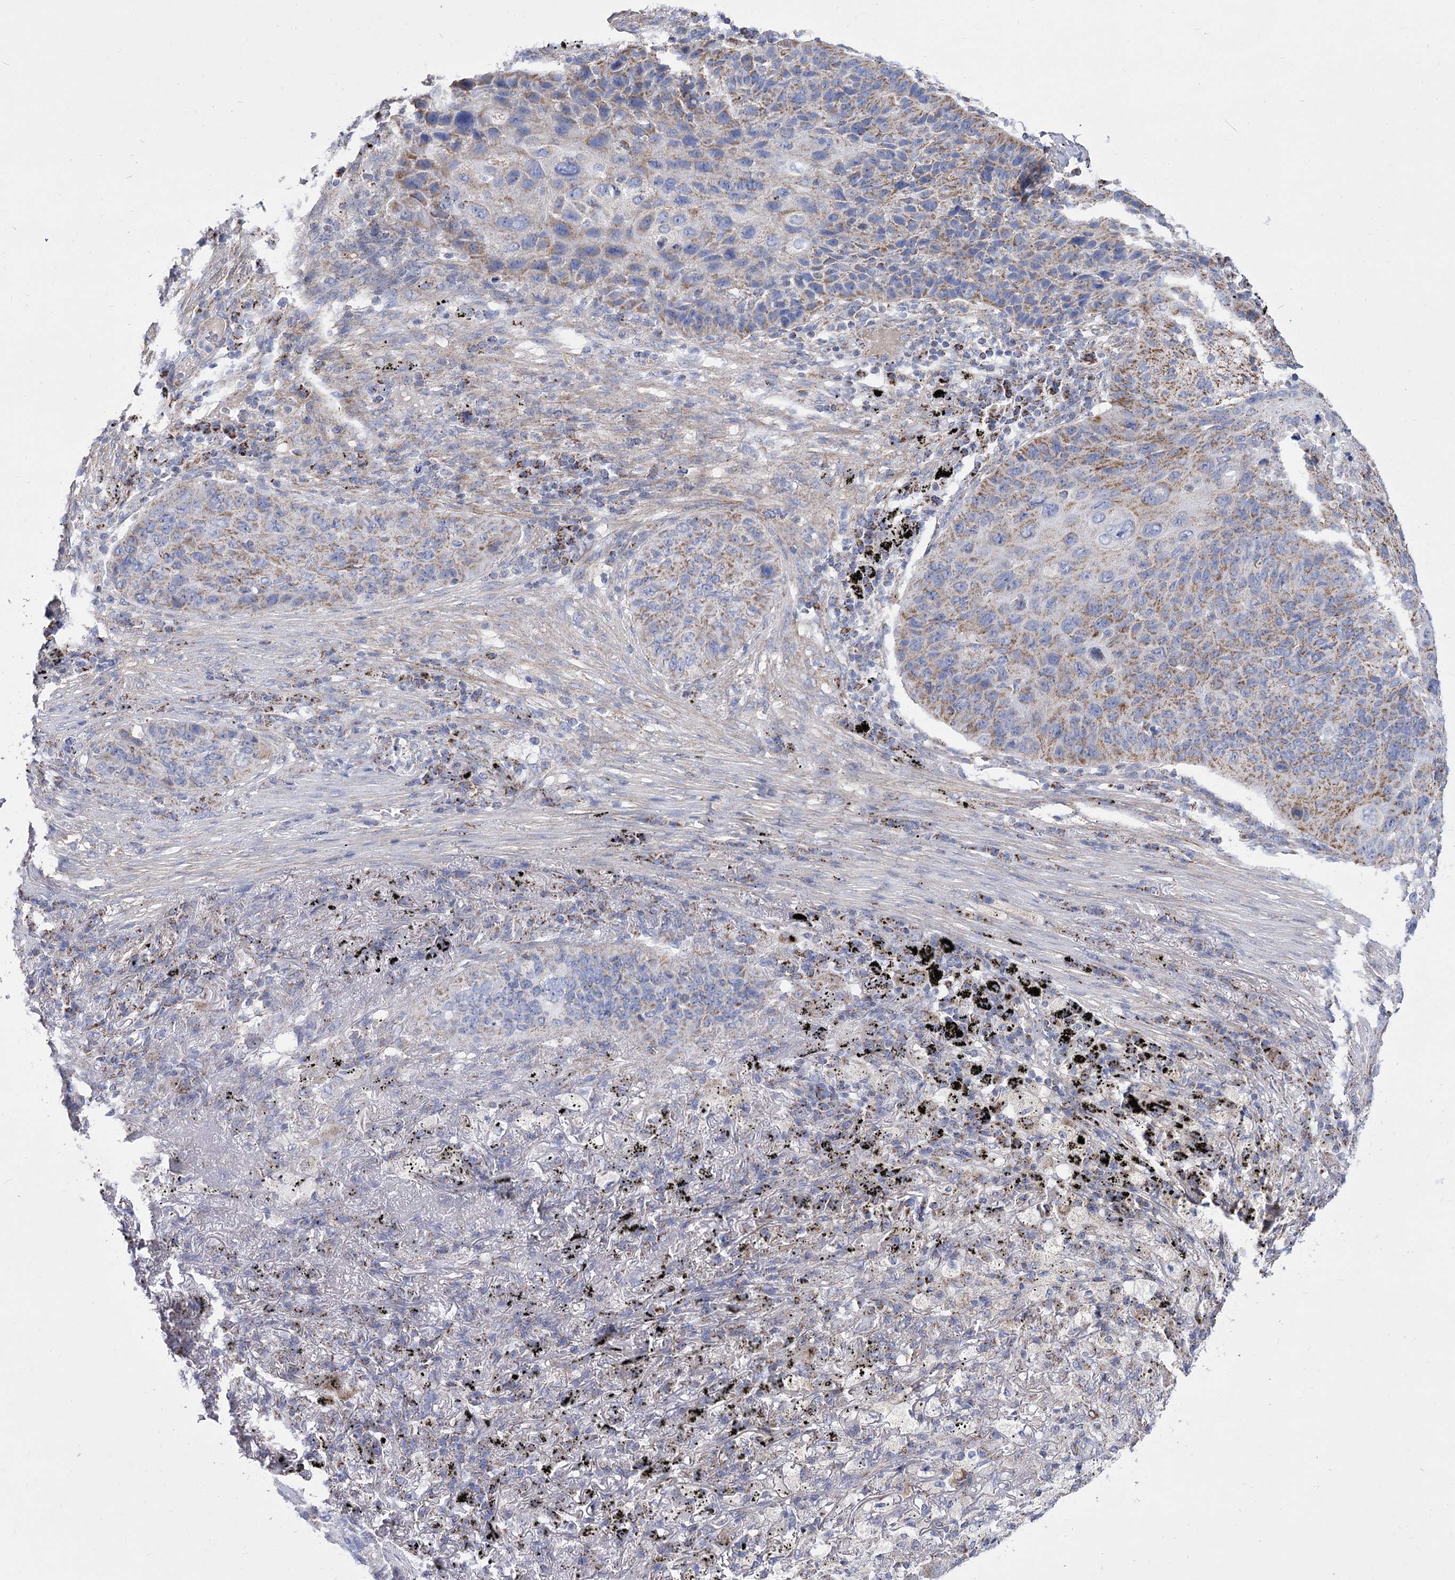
{"staining": {"intensity": "moderate", "quantity": "<25%", "location": "cytoplasmic/membranous"}, "tissue": "lung cancer", "cell_type": "Tumor cells", "image_type": "cancer", "snomed": [{"axis": "morphology", "description": "Squamous cell carcinoma, NOS"}, {"axis": "topography", "description": "Lung"}], "caption": "A high-resolution photomicrograph shows immunohistochemistry staining of lung cancer (squamous cell carcinoma), which shows moderate cytoplasmic/membranous positivity in approximately <25% of tumor cells.", "gene": "PDHB", "patient": {"sex": "female", "age": 63}}